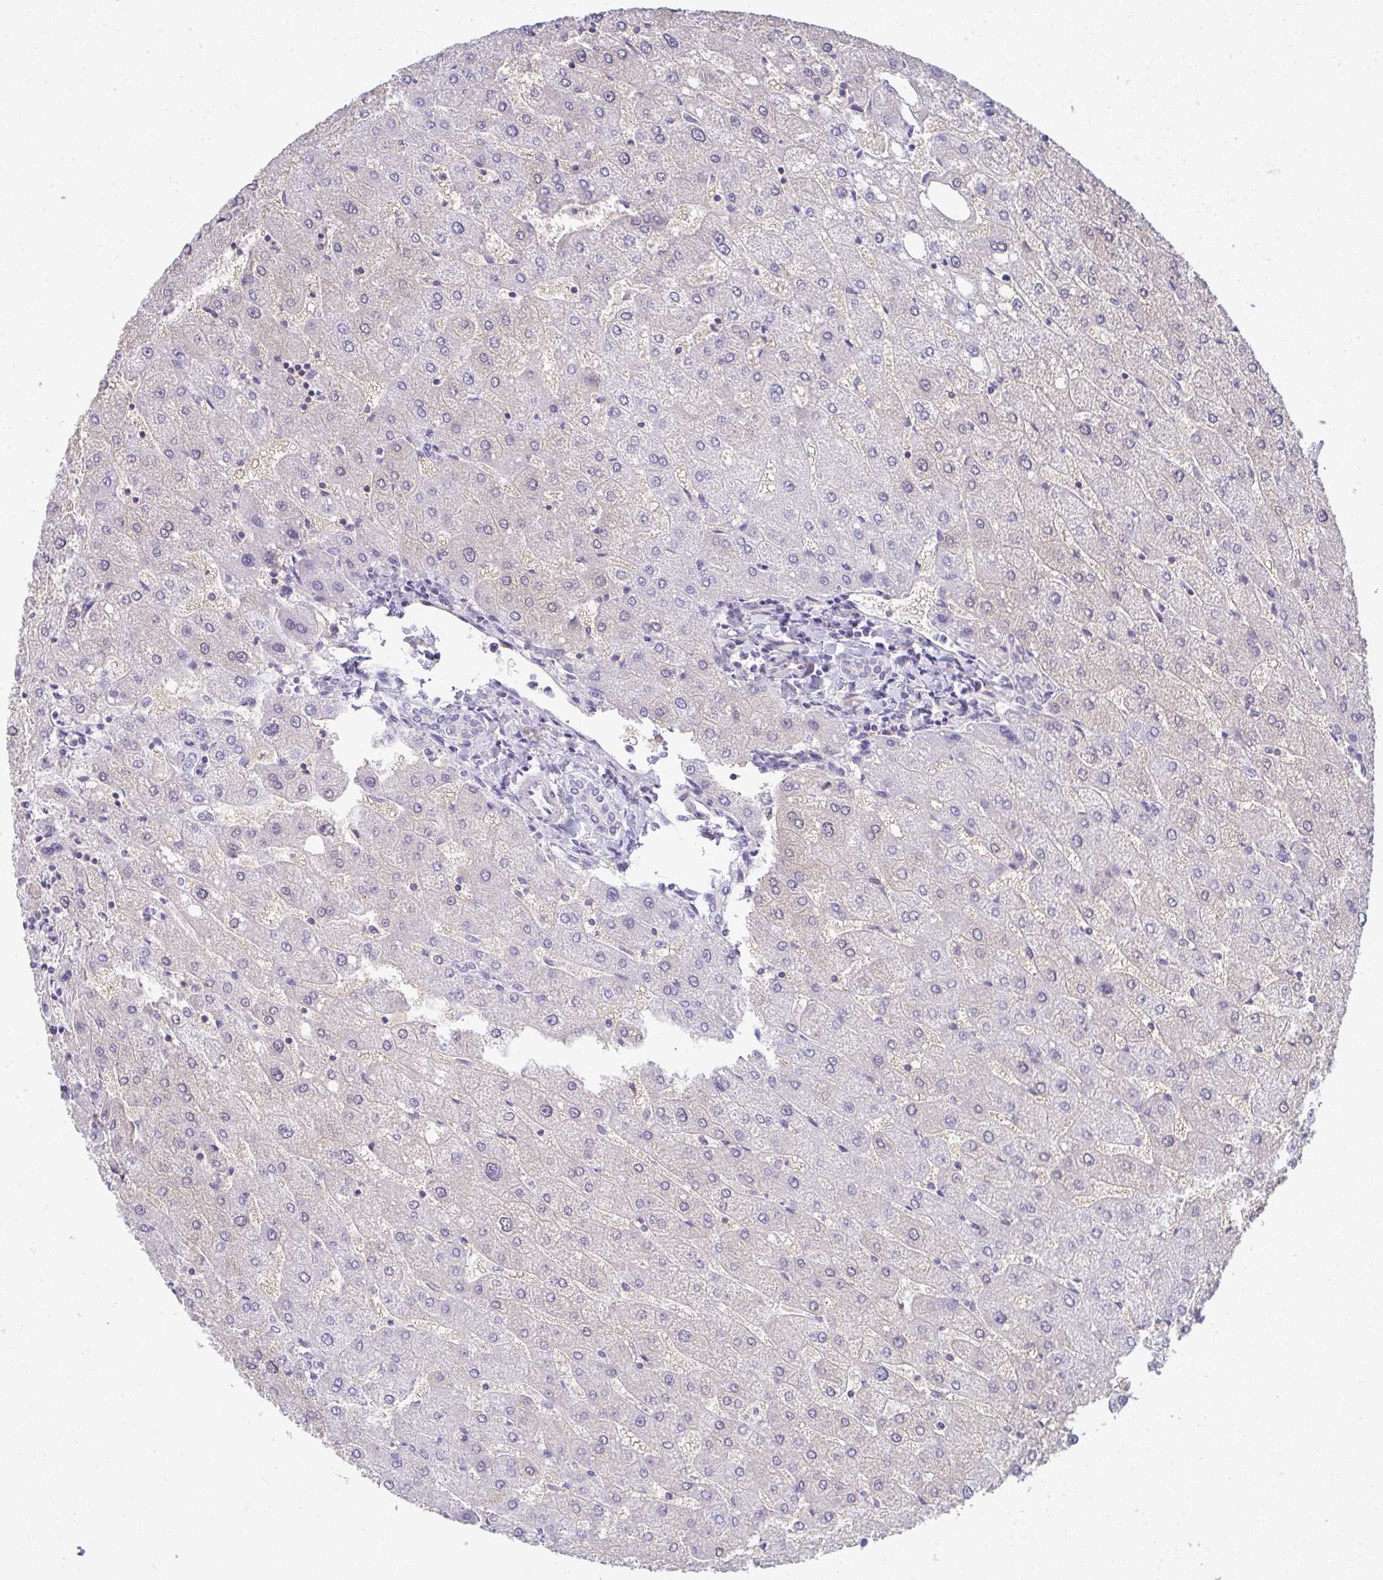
{"staining": {"intensity": "negative", "quantity": "none", "location": "none"}, "tissue": "liver", "cell_type": "Cholangiocytes", "image_type": "normal", "snomed": [{"axis": "morphology", "description": "Normal tissue, NOS"}, {"axis": "topography", "description": "Liver"}], "caption": "Photomicrograph shows no protein positivity in cholangiocytes of unremarkable liver.", "gene": "TMEM82", "patient": {"sex": "male", "age": 67}}